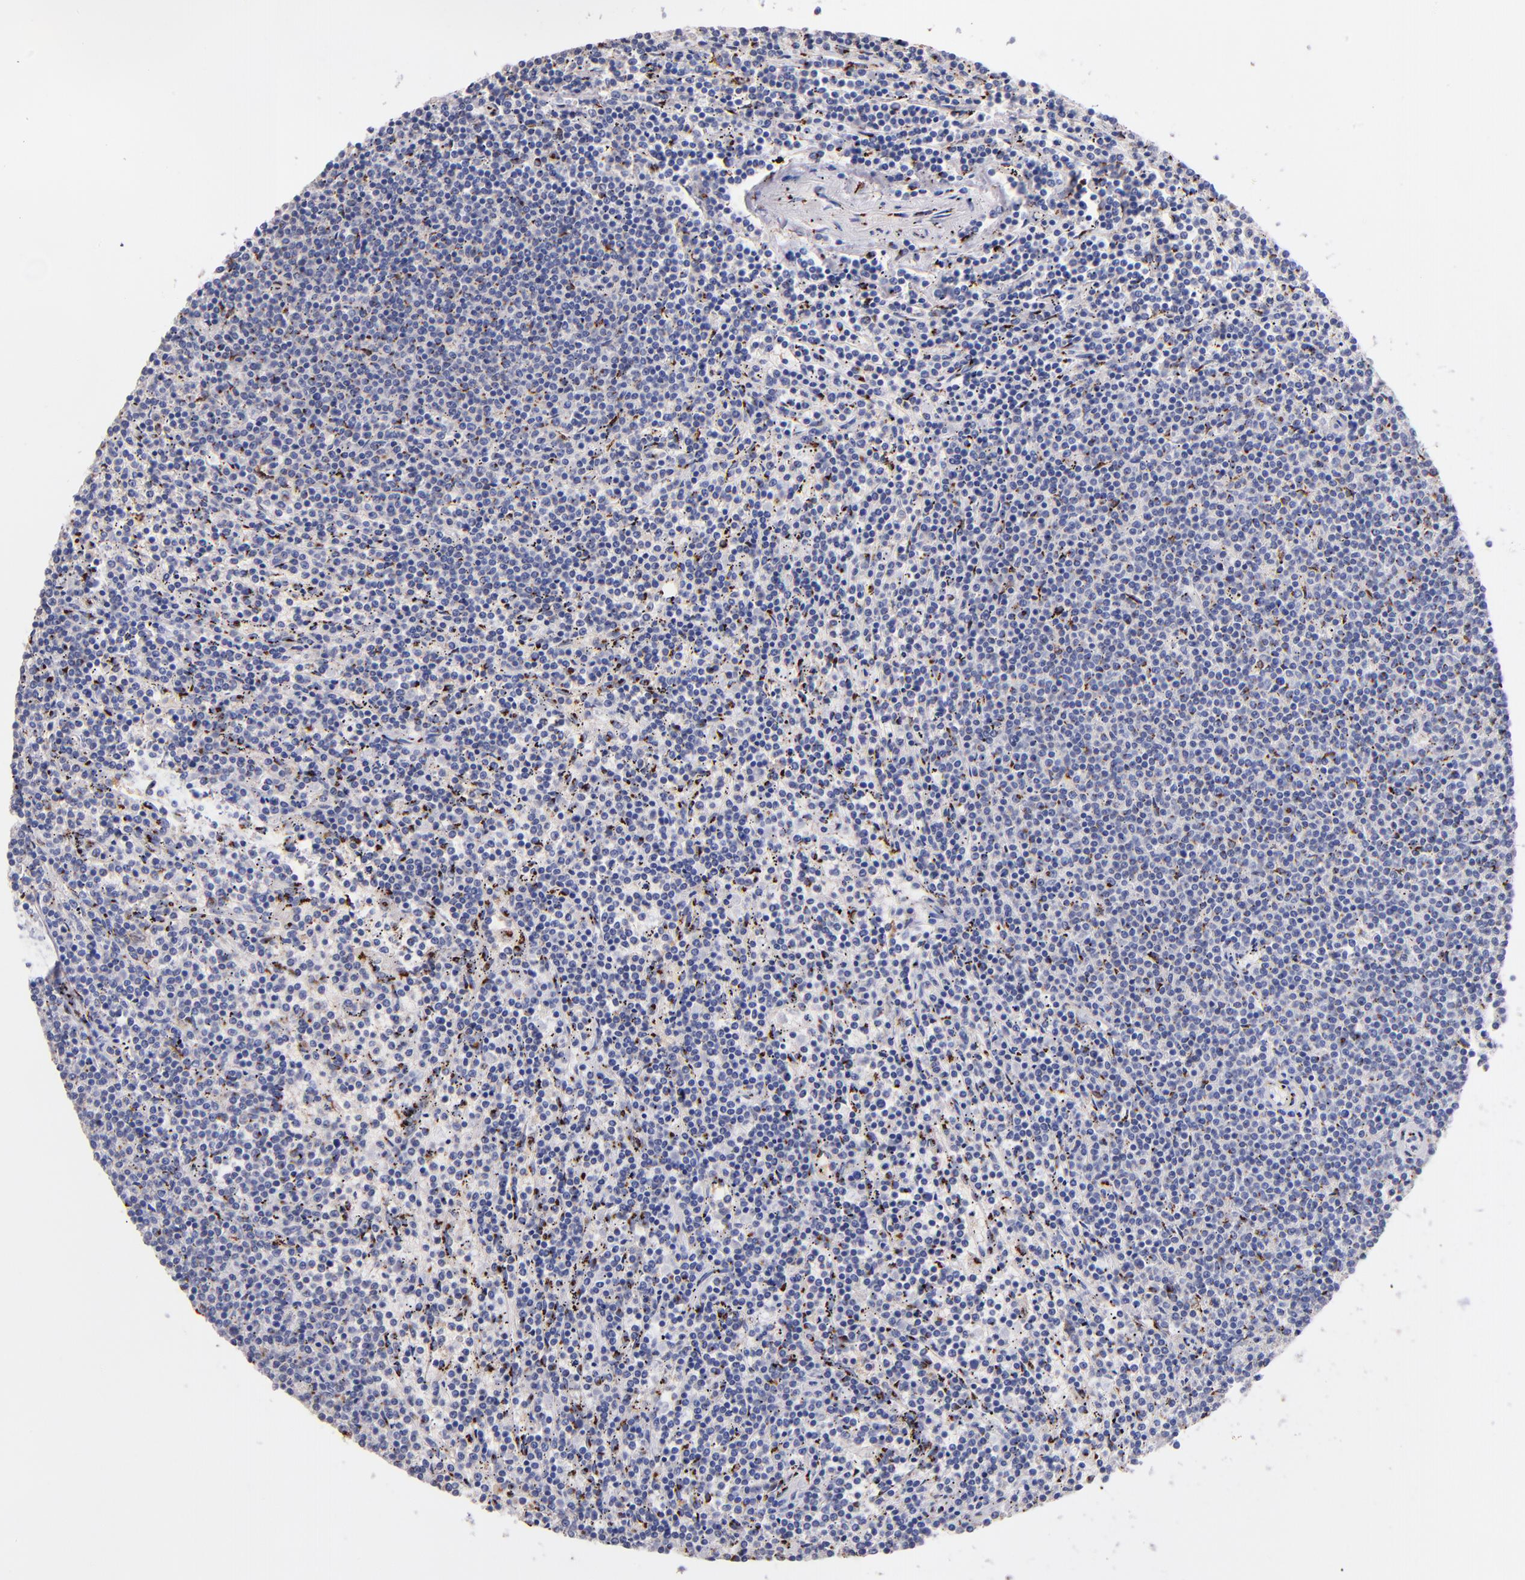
{"staining": {"intensity": "strong", "quantity": "<25%", "location": "cytoplasmic/membranous"}, "tissue": "lymphoma", "cell_type": "Tumor cells", "image_type": "cancer", "snomed": [{"axis": "morphology", "description": "Malignant lymphoma, non-Hodgkin's type, Low grade"}, {"axis": "topography", "description": "Spleen"}], "caption": "DAB (3,3'-diaminobenzidine) immunohistochemical staining of human low-grade malignant lymphoma, non-Hodgkin's type exhibits strong cytoplasmic/membranous protein expression in approximately <25% of tumor cells.", "gene": "GOLIM4", "patient": {"sex": "female", "age": 50}}